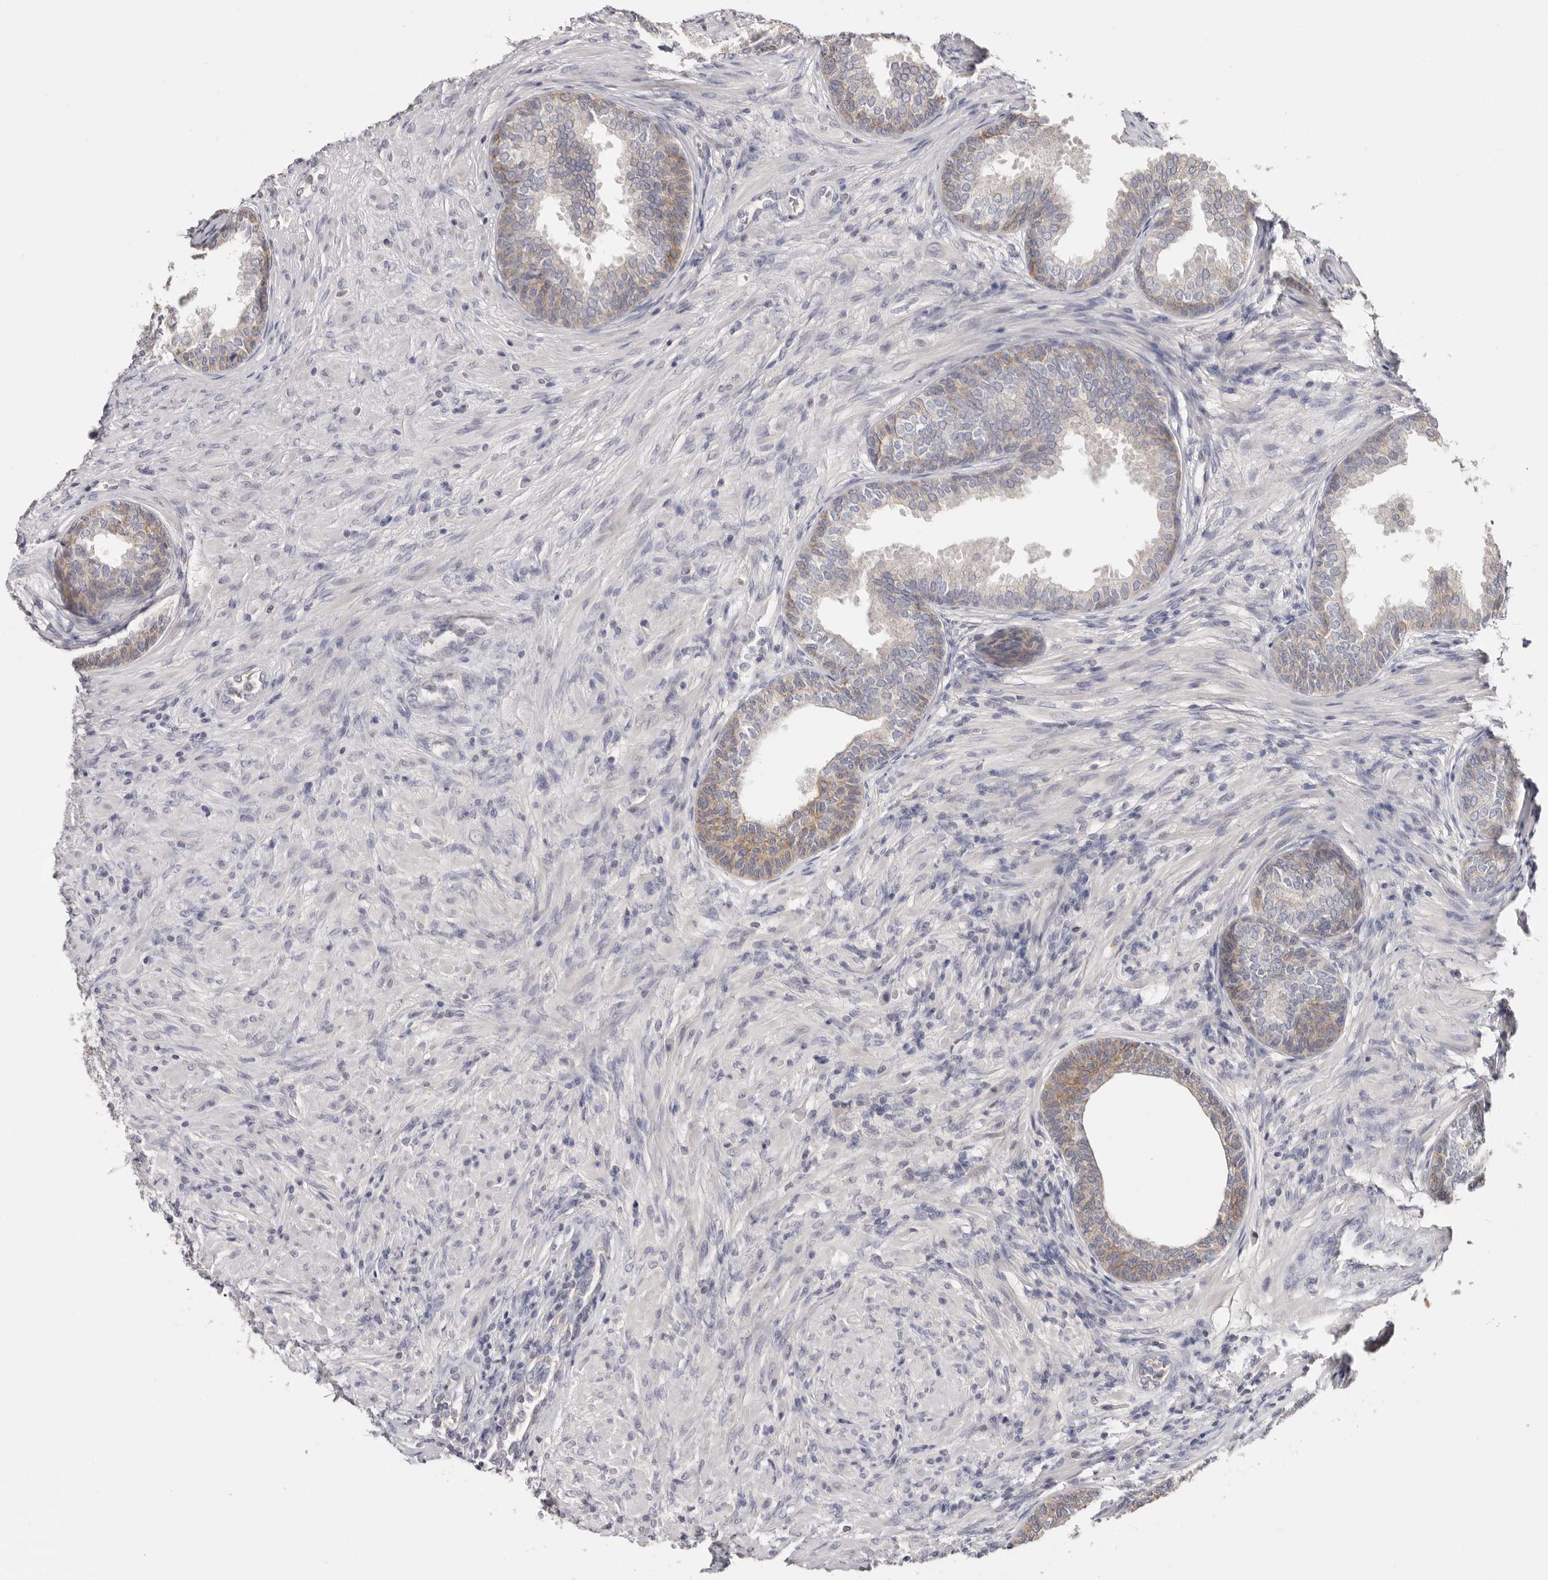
{"staining": {"intensity": "weak", "quantity": "25%-75%", "location": "cytoplasmic/membranous"}, "tissue": "prostate", "cell_type": "Glandular cells", "image_type": "normal", "snomed": [{"axis": "morphology", "description": "Normal tissue, NOS"}, {"axis": "topography", "description": "Prostate"}], "caption": "The photomicrograph exhibits staining of benign prostate, revealing weak cytoplasmic/membranous protein staining (brown color) within glandular cells.", "gene": "S100A14", "patient": {"sex": "male", "age": 76}}